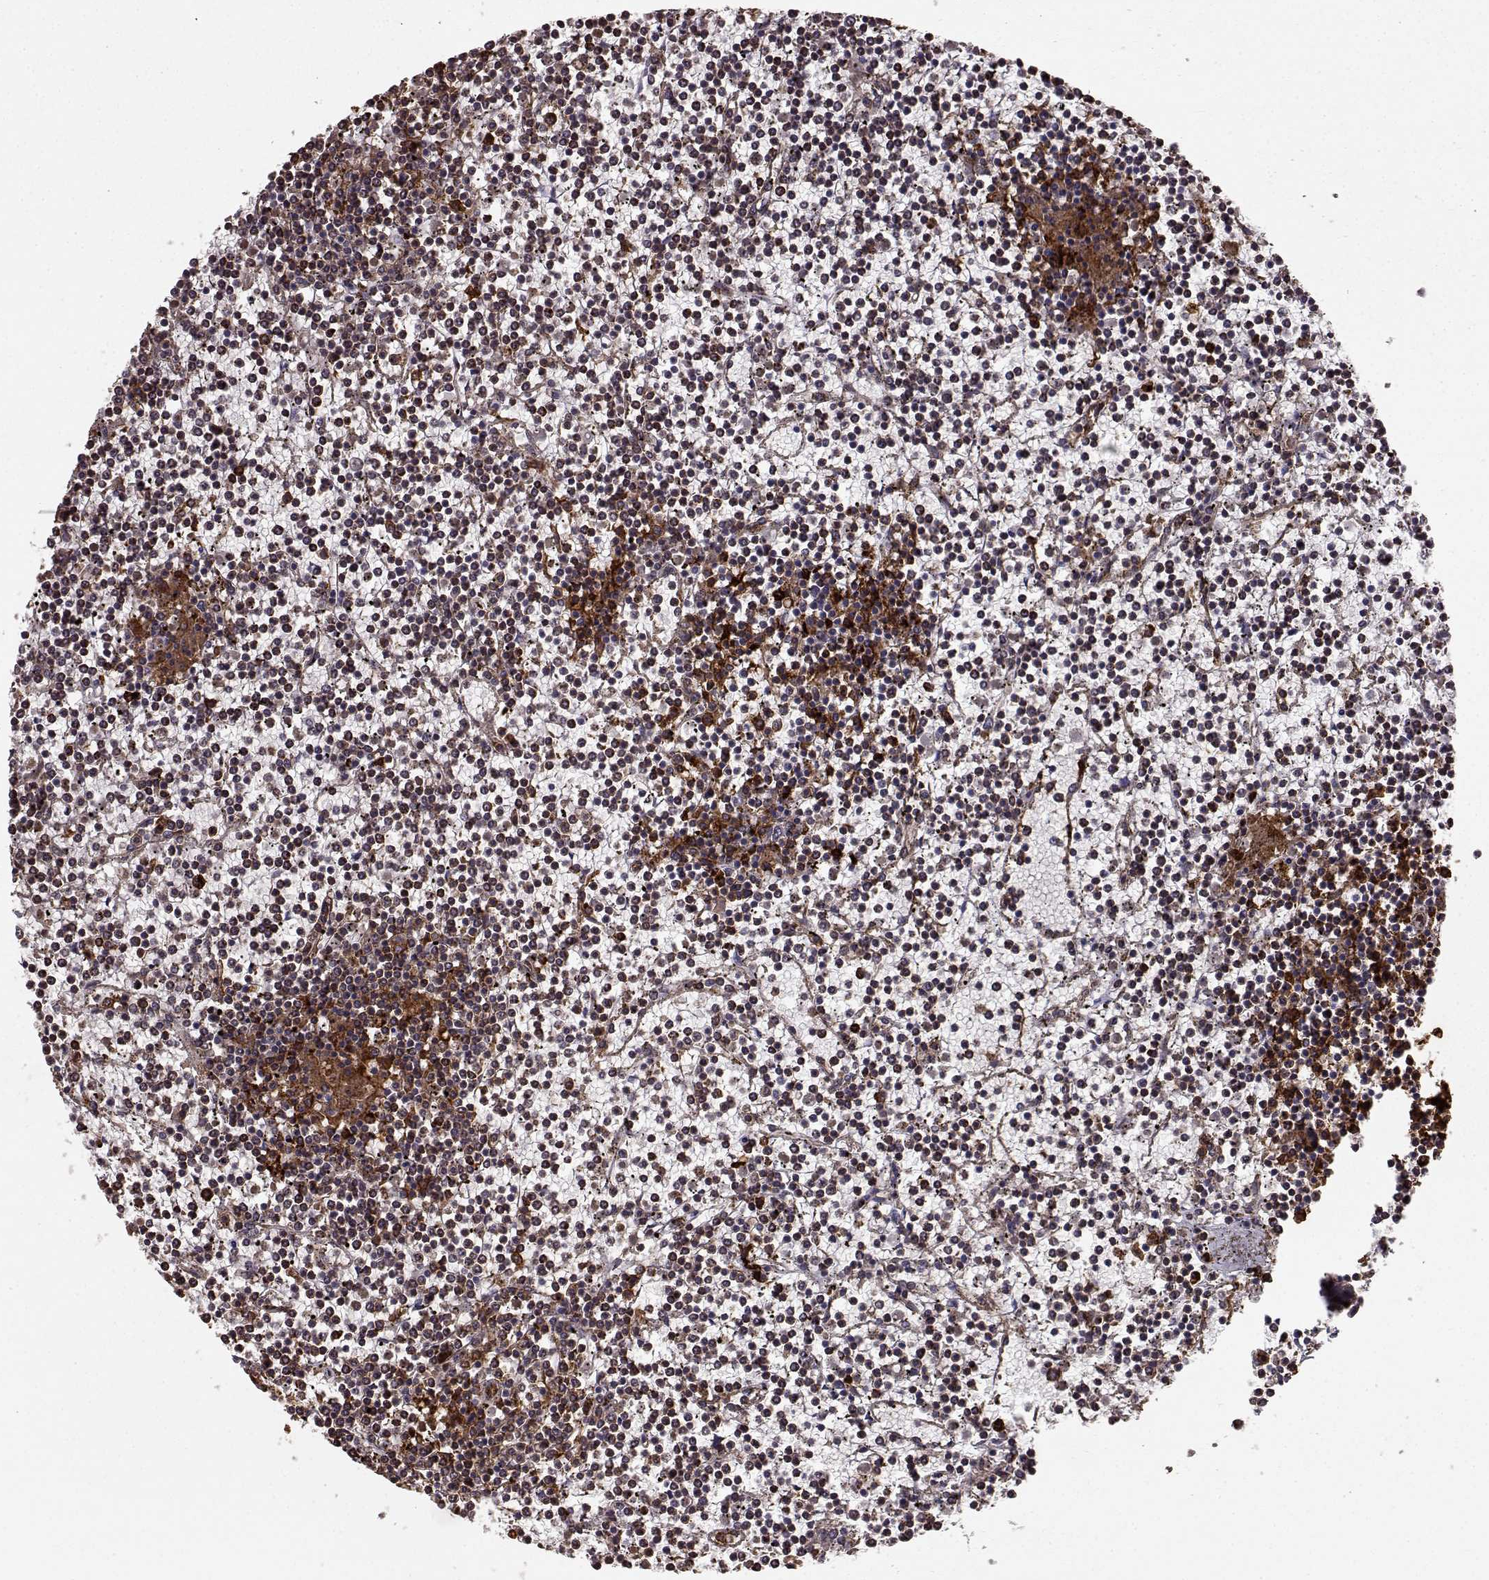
{"staining": {"intensity": "strong", "quantity": "<25%", "location": "cytoplasmic/membranous"}, "tissue": "lymphoma", "cell_type": "Tumor cells", "image_type": "cancer", "snomed": [{"axis": "morphology", "description": "Malignant lymphoma, non-Hodgkin's type, Low grade"}, {"axis": "topography", "description": "Spleen"}], "caption": "This histopathology image demonstrates lymphoma stained with immunohistochemistry (IHC) to label a protein in brown. The cytoplasmic/membranous of tumor cells show strong positivity for the protein. Nuclei are counter-stained blue.", "gene": "CCNF", "patient": {"sex": "female", "age": 19}}